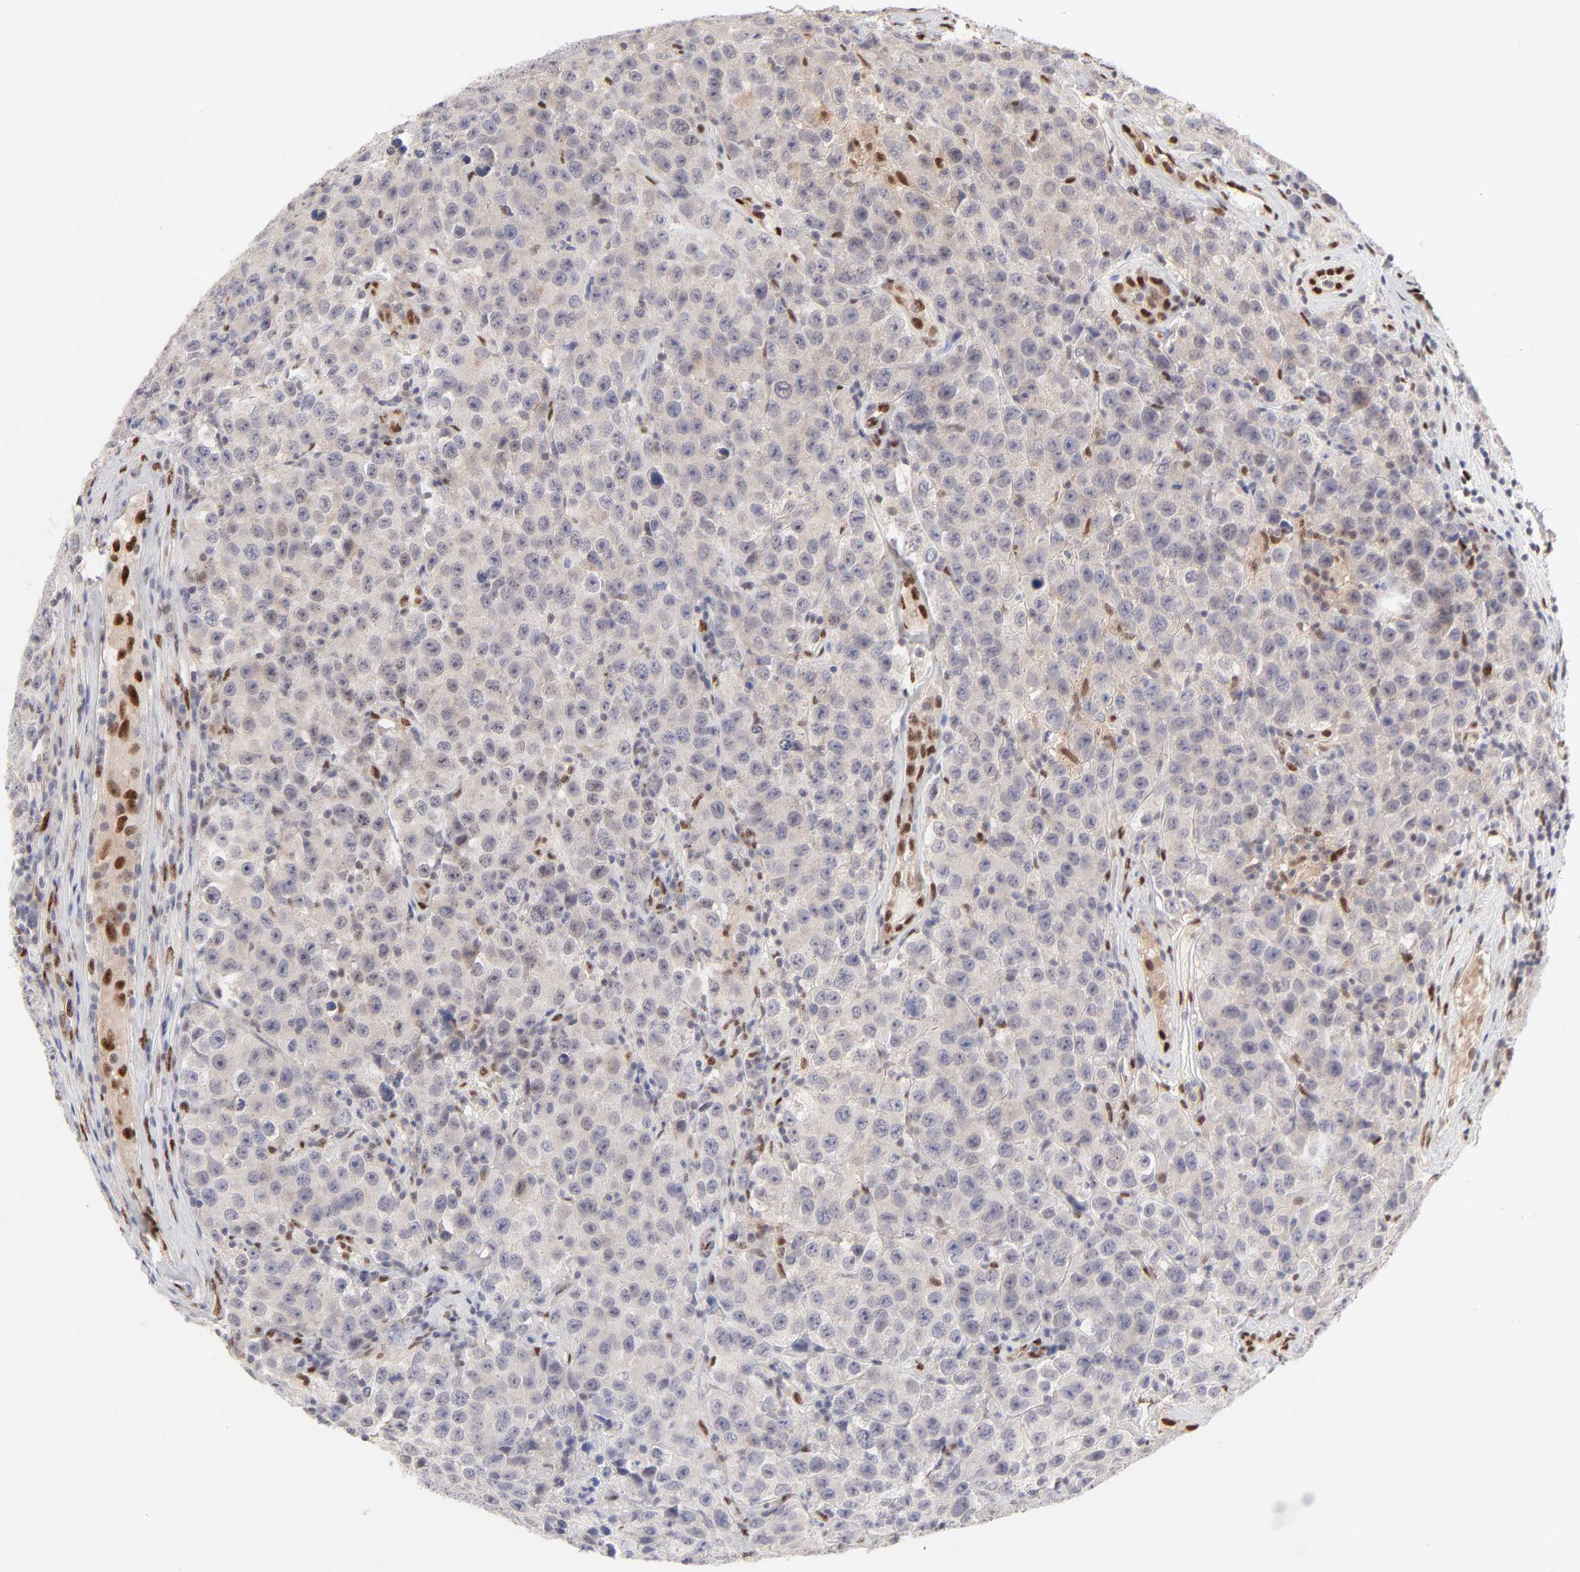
{"staining": {"intensity": "negative", "quantity": "none", "location": "none"}, "tissue": "testis cancer", "cell_type": "Tumor cells", "image_type": "cancer", "snomed": [{"axis": "morphology", "description": "Seminoma, NOS"}, {"axis": "topography", "description": "Testis"}], "caption": "Immunohistochemistry (IHC) of testis cancer shows no expression in tumor cells.", "gene": "STAT3", "patient": {"sex": "male", "age": 52}}